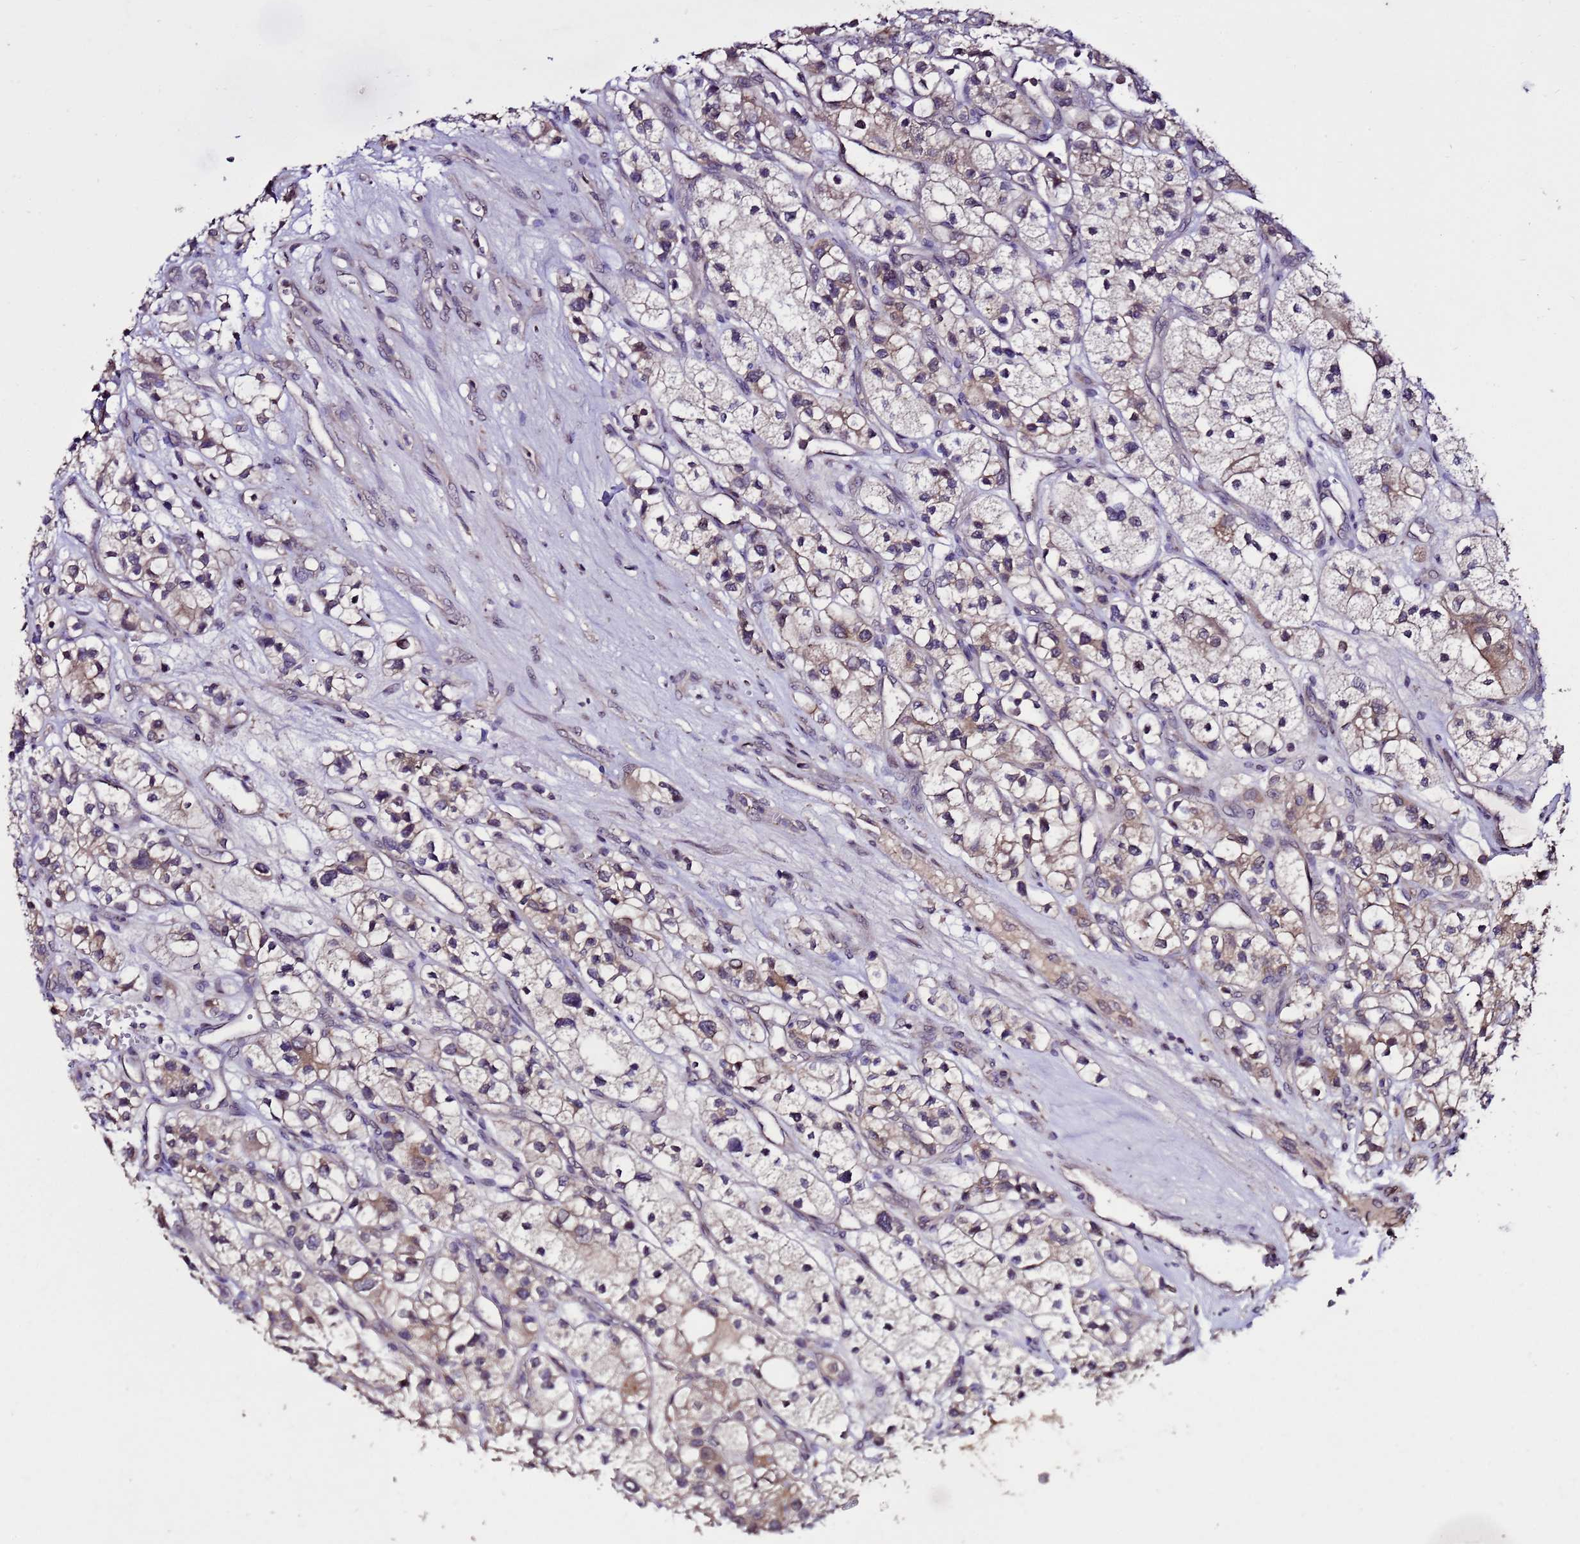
{"staining": {"intensity": "moderate", "quantity": "25%-75%", "location": "cytoplasmic/membranous"}, "tissue": "renal cancer", "cell_type": "Tumor cells", "image_type": "cancer", "snomed": [{"axis": "morphology", "description": "Adenocarcinoma, NOS"}, {"axis": "topography", "description": "Kidney"}], "caption": "Renal adenocarcinoma stained for a protein displays moderate cytoplasmic/membranous positivity in tumor cells.", "gene": "ZNF329", "patient": {"sex": "female", "age": 57}}